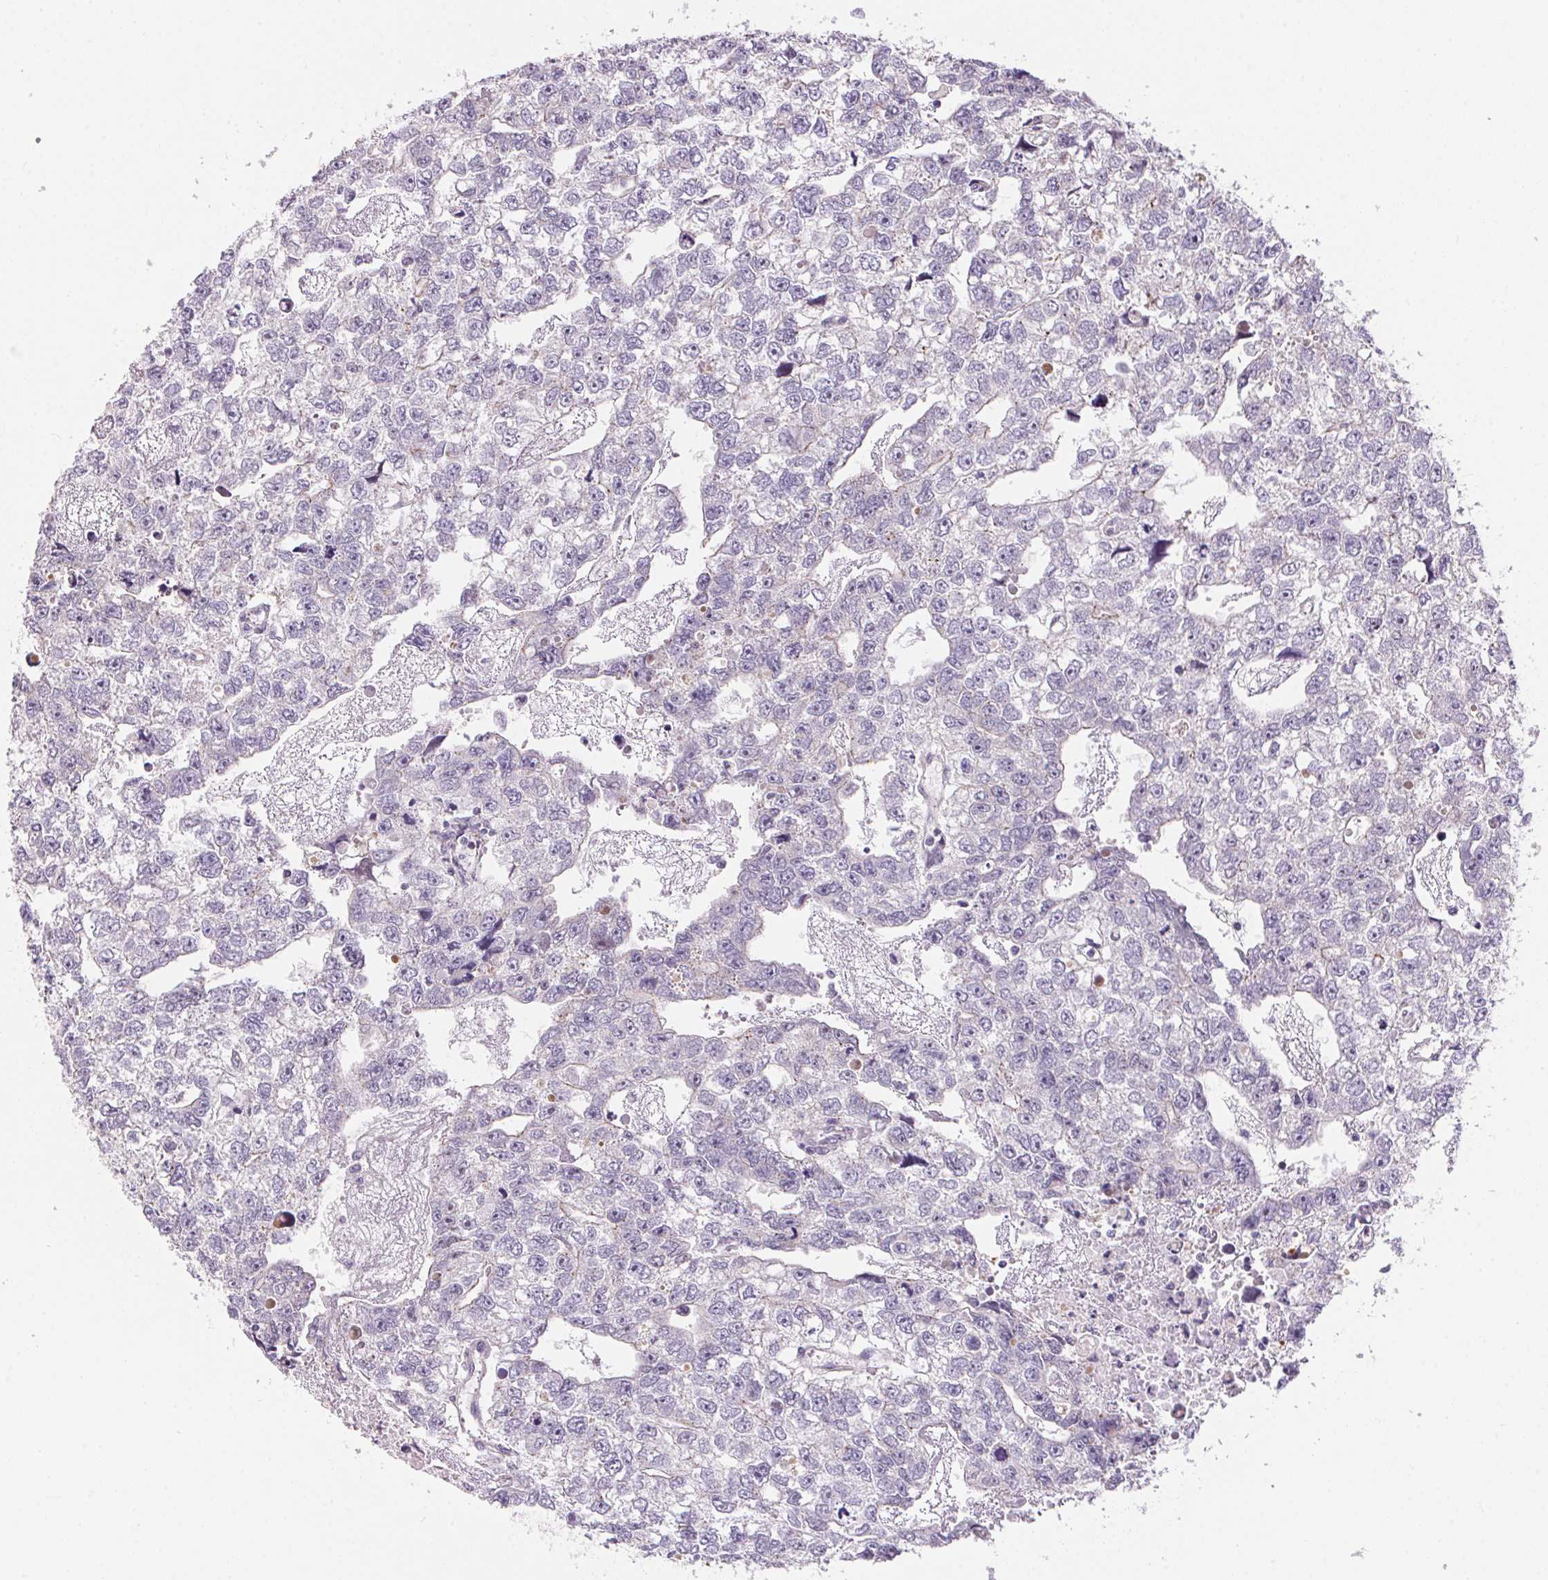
{"staining": {"intensity": "negative", "quantity": "none", "location": "none"}, "tissue": "testis cancer", "cell_type": "Tumor cells", "image_type": "cancer", "snomed": [{"axis": "morphology", "description": "Carcinoma, Embryonal, NOS"}, {"axis": "morphology", "description": "Teratoma, malignant, NOS"}, {"axis": "topography", "description": "Testis"}], "caption": "Immunohistochemistry image of testis cancer stained for a protein (brown), which reveals no positivity in tumor cells. (Stains: DAB IHC with hematoxylin counter stain, Microscopy: brightfield microscopy at high magnification).", "gene": "UNC13B", "patient": {"sex": "male", "age": 44}}